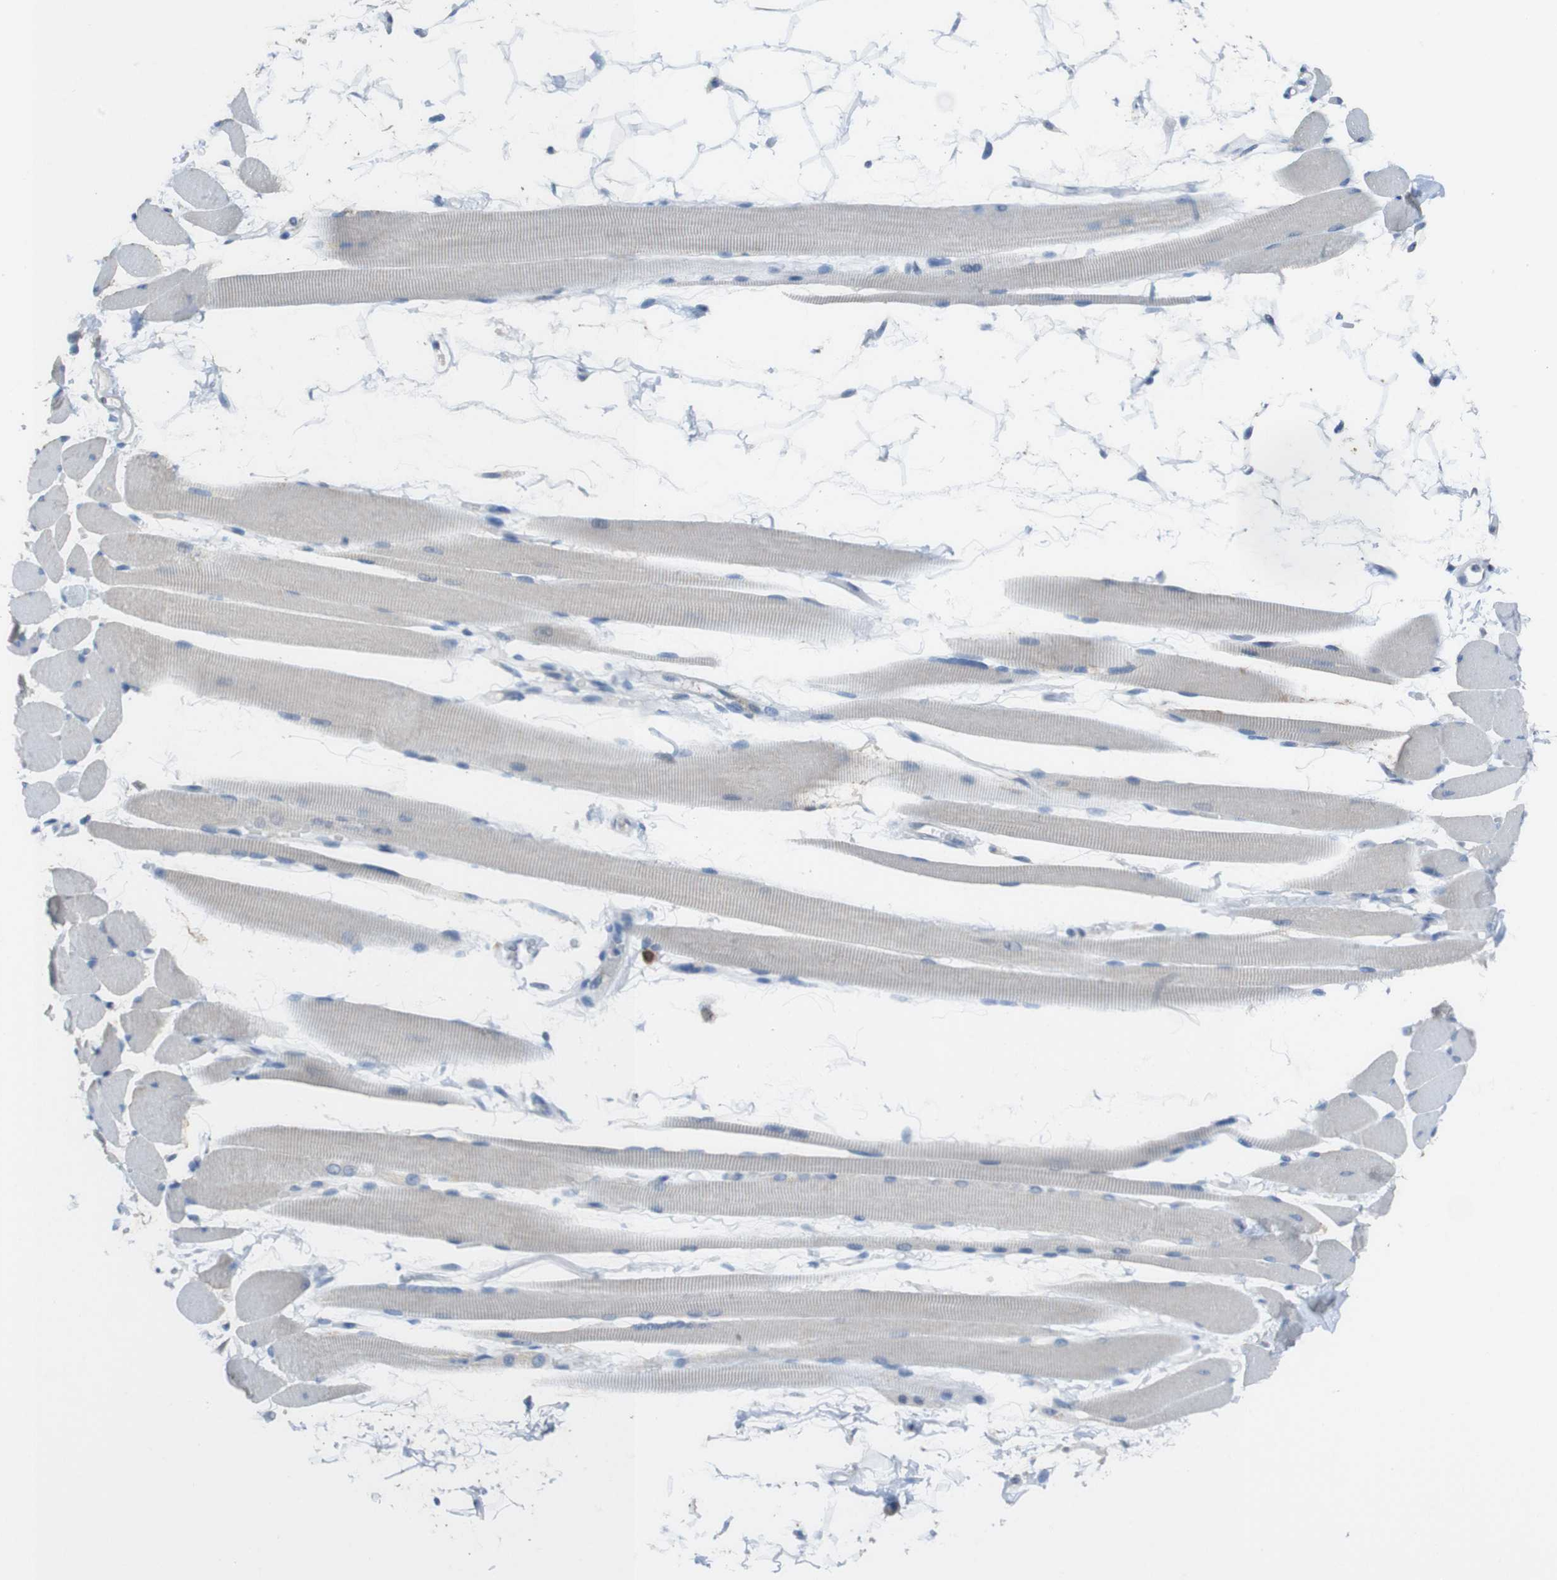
{"staining": {"intensity": "negative", "quantity": "none", "location": "none"}, "tissue": "skeletal muscle", "cell_type": "Myocytes", "image_type": "normal", "snomed": [{"axis": "morphology", "description": "Normal tissue, NOS"}, {"axis": "topography", "description": "Skeletal muscle"}, {"axis": "topography", "description": "Oral tissue"}, {"axis": "topography", "description": "Peripheral nerve tissue"}], "caption": "This is an immunohistochemistry (IHC) image of unremarkable skeletal muscle. There is no staining in myocytes.", "gene": "TJP3", "patient": {"sex": "female", "age": 84}}